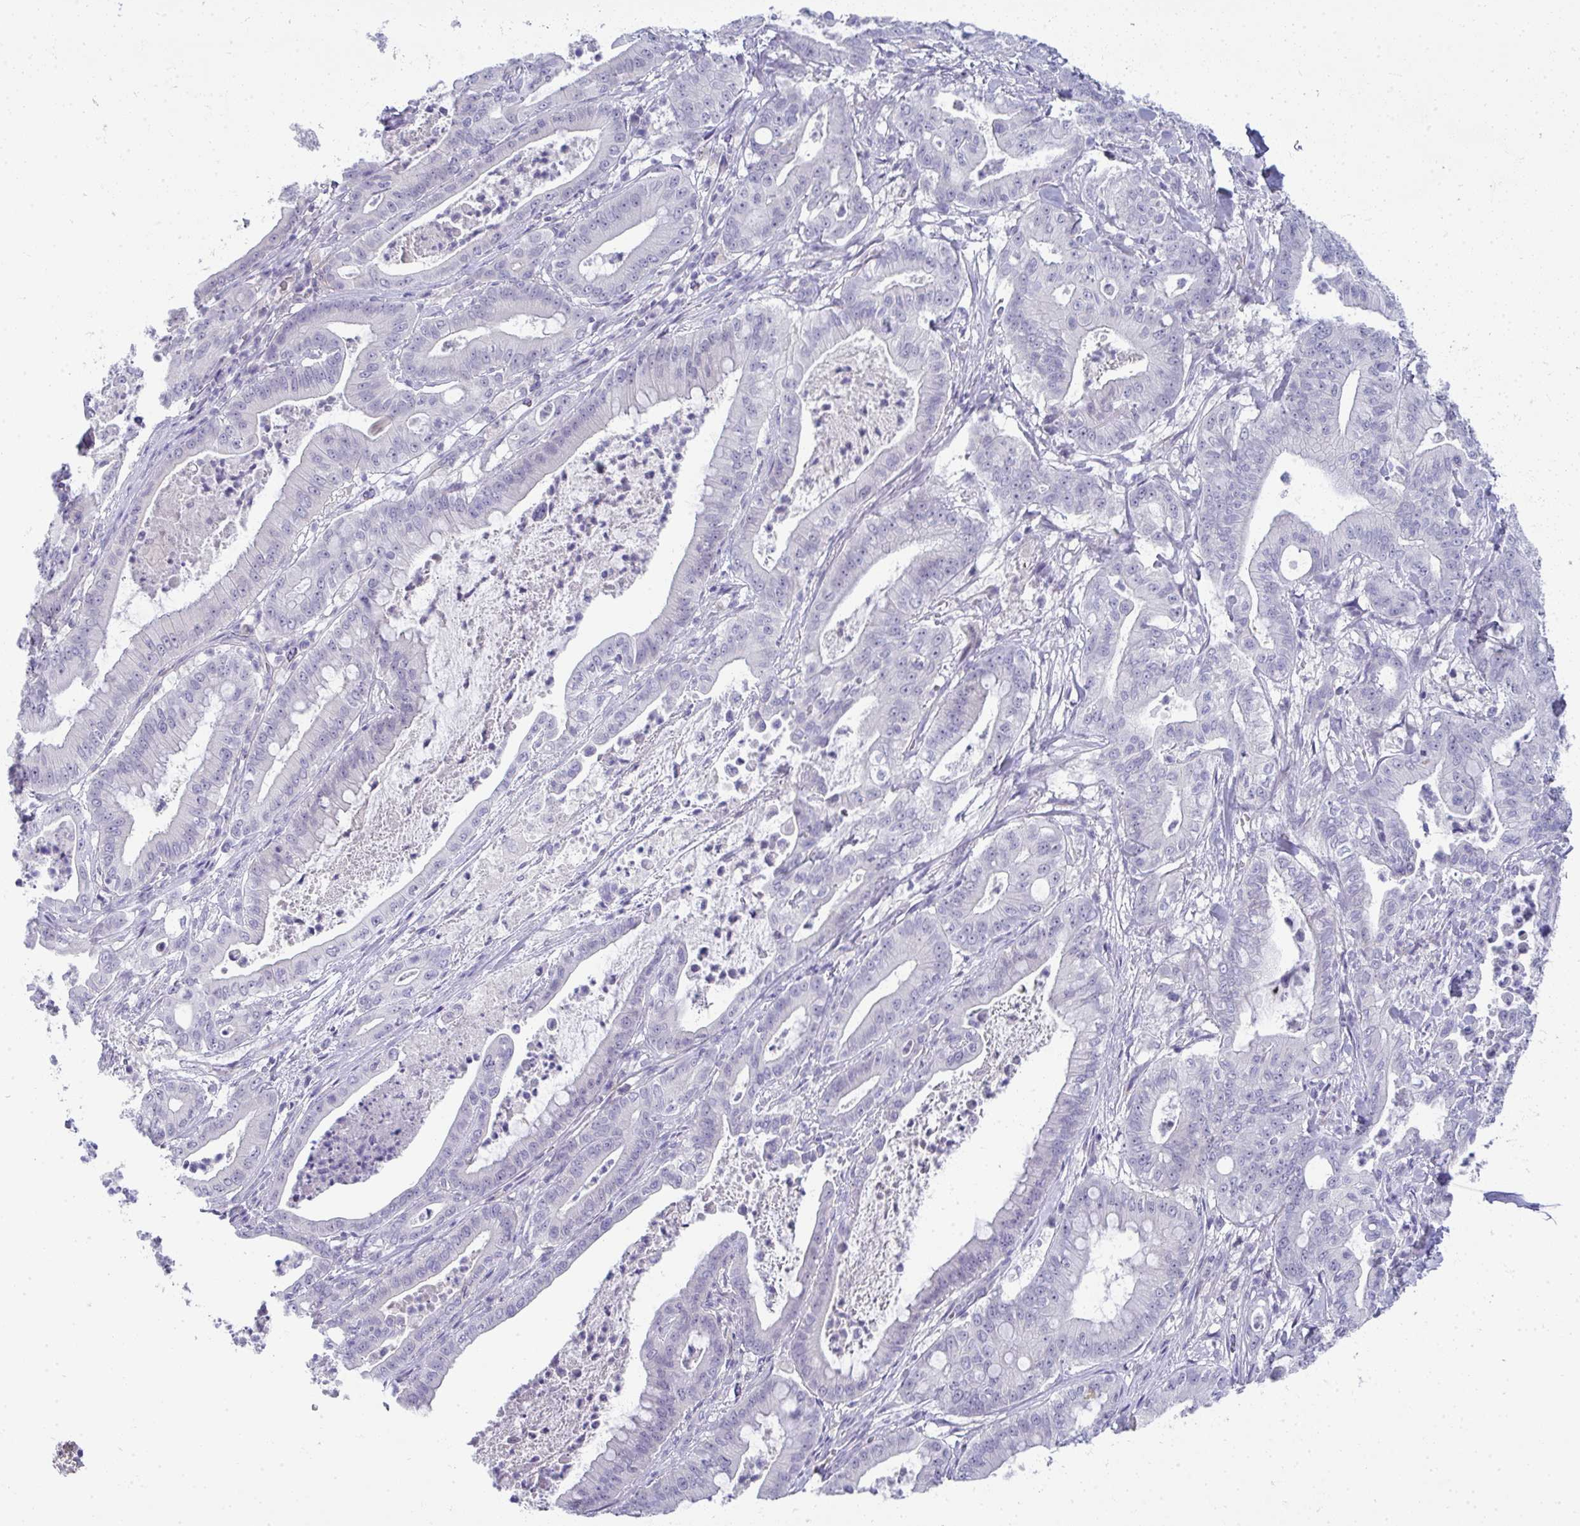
{"staining": {"intensity": "negative", "quantity": "none", "location": "none"}, "tissue": "pancreatic cancer", "cell_type": "Tumor cells", "image_type": "cancer", "snomed": [{"axis": "morphology", "description": "Adenocarcinoma, NOS"}, {"axis": "topography", "description": "Pancreas"}], "caption": "An immunohistochemistry image of pancreatic cancer is shown. There is no staining in tumor cells of pancreatic cancer. Brightfield microscopy of immunohistochemistry stained with DAB (brown) and hematoxylin (blue), captured at high magnification.", "gene": "TMEM82", "patient": {"sex": "male", "age": 71}}